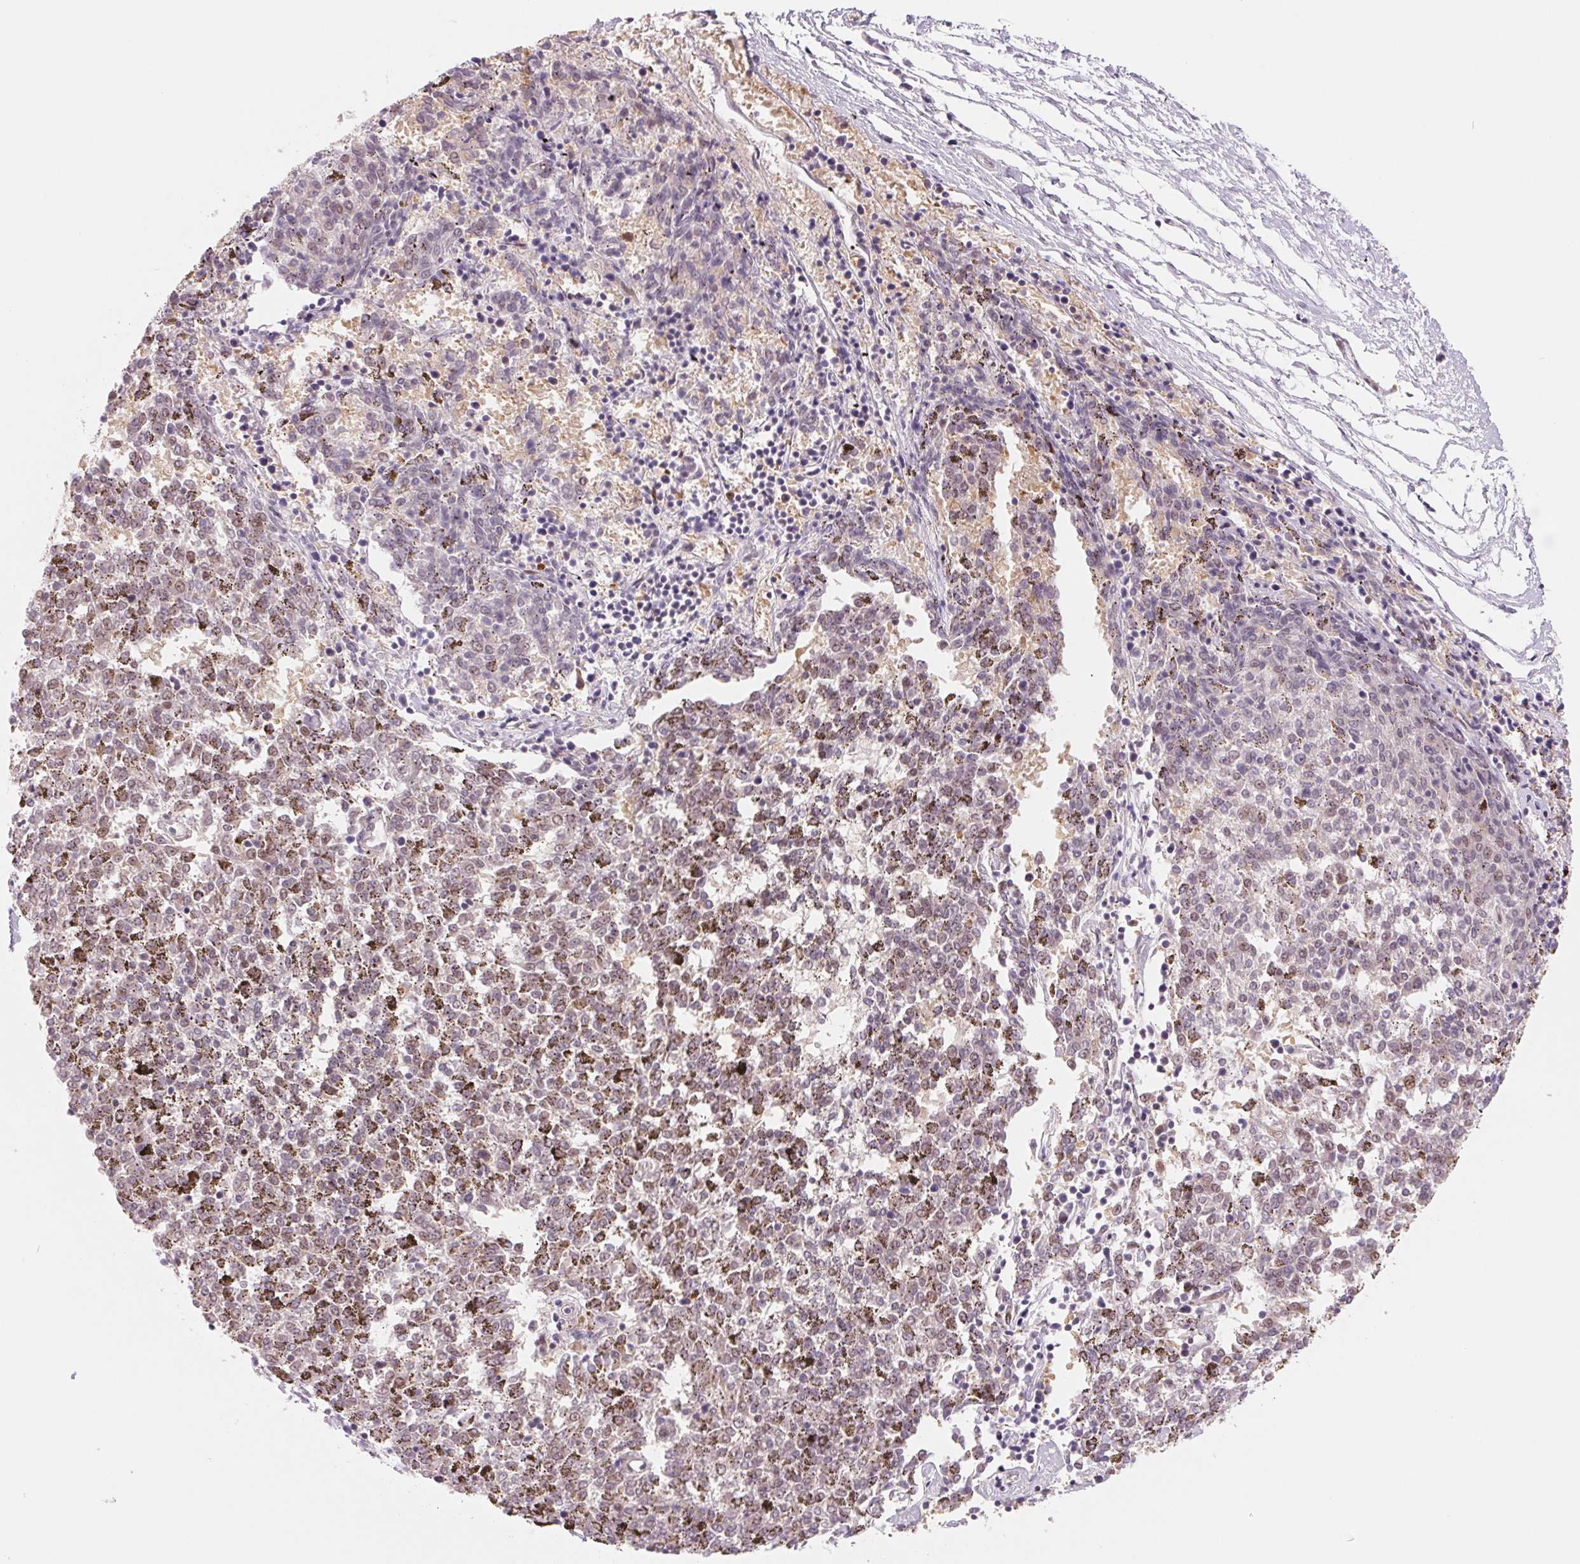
{"staining": {"intensity": "negative", "quantity": "none", "location": "none"}, "tissue": "melanoma", "cell_type": "Tumor cells", "image_type": "cancer", "snomed": [{"axis": "morphology", "description": "Malignant melanoma, NOS"}, {"axis": "topography", "description": "Skin"}], "caption": "High magnification brightfield microscopy of melanoma stained with DAB (3,3'-diaminobenzidine) (brown) and counterstained with hematoxylin (blue): tumor cells show no significant positivity.", "gene": "DNAJB6", "patient": {"sex": "female", "age": 72}}